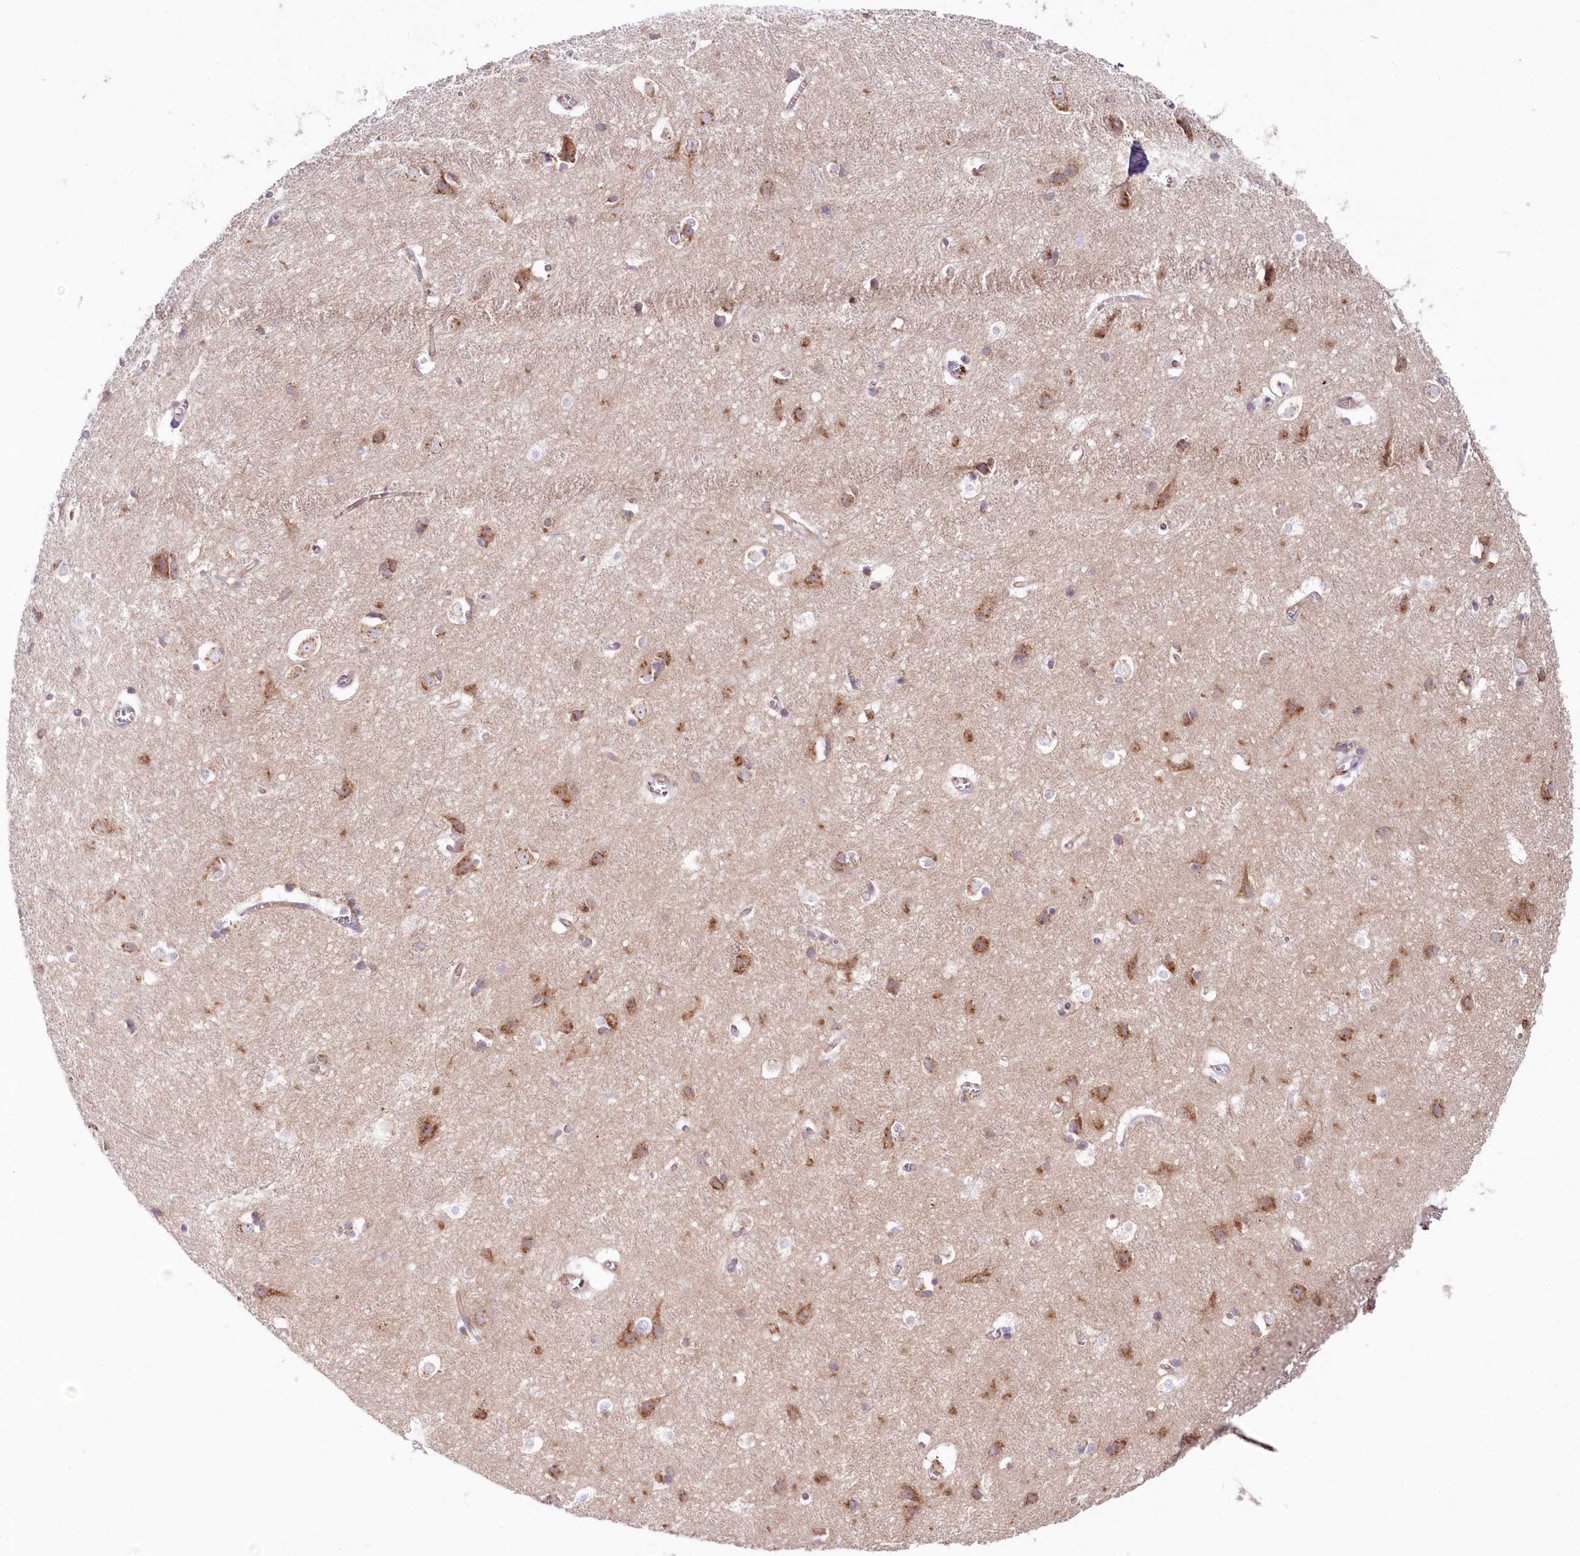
{"staining": {"intensity": "negative", "quantity": "none", "location": "none"}, "tissue": "cerebral cortex", "cell_type": "Endothelial cells", "image_type": "normal", "snomed": [{"axis": "morphology", "description": "Normal tissue, NOS"}, {"axis": "topography", "description": "Cerebral cortex"}], "caption": "DAB (3,3'-diaminobenzidine) immunohistochemical staining of normal human cerebral cortex demonstrates no significant staining in endothelial cells.", "gene": "STX6", "patient": {"sex": "male", "age": 54}}